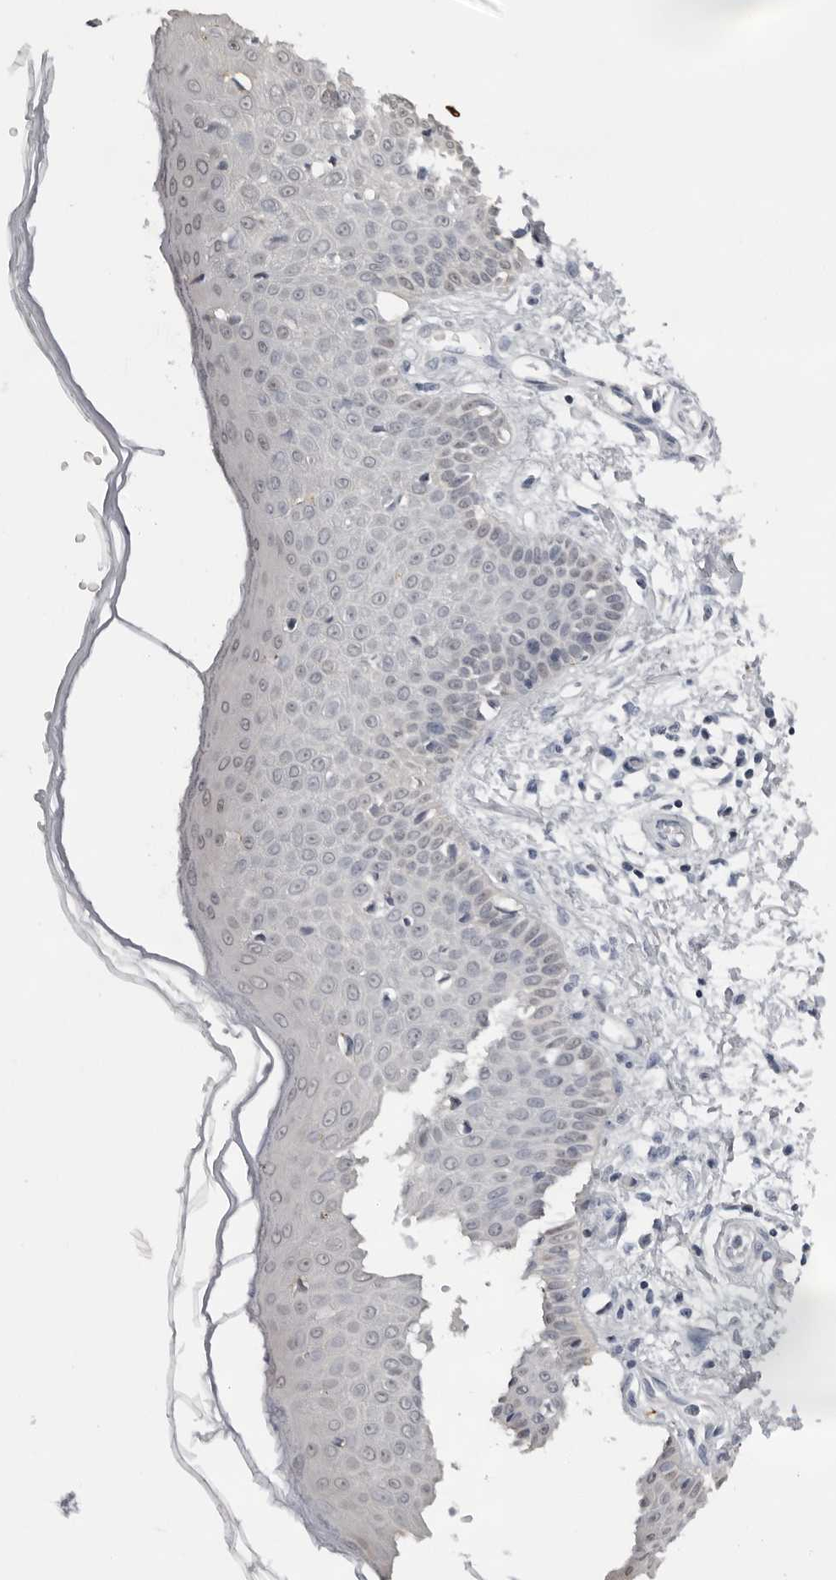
{"staining": {"intensity": "negative", "quantity": "none", "location": "none"}, "tissue": "skin", "cell_type": "Fibroblasts", "image_type": "normal", "snomed": [{"axis": "morphology", "description": "Normal tissue, NOS"}, {"axis": "morphology", "description": "Inflammation, NOS"}, {"axis": "topography", "description": "Skin"}], "caption": "Protein analysis of benign skin reveals no significant expression in fibroblasts.", "gene": "CCDC28B", "patient": {"sex": "female", "age": 44}}